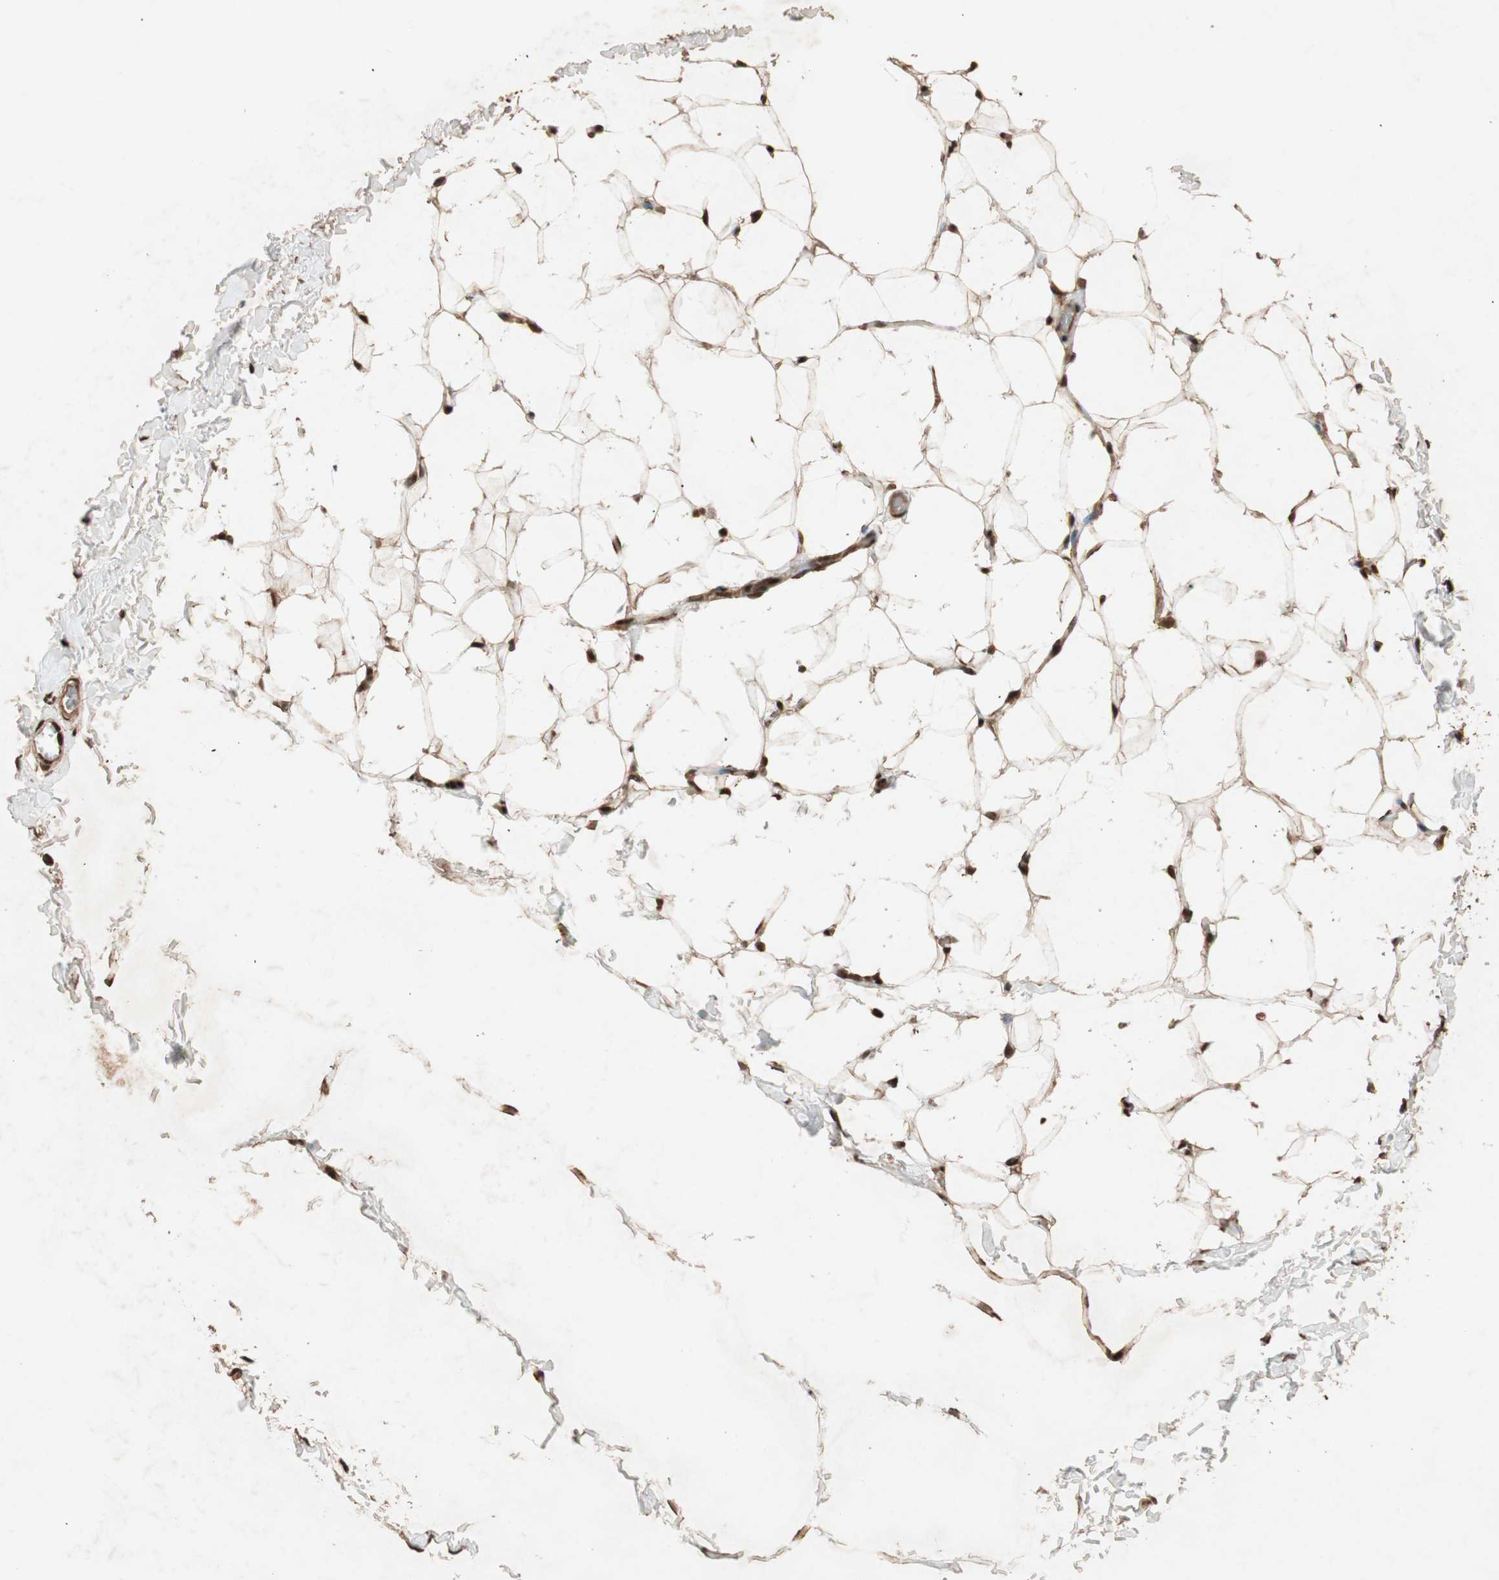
{"staining": {"intensity": "strong", "quantity": ">75%", "location": "nuclear"}, "tissue": "adipose tissue", "cell_type": "Adipocytes", "image_type": "normal", "snomed": [{"axis": "morphology", "description": "Normal tissue, NOS"}, {"axis": "topography", "description": "Soft tissue"}], "caption": "Immunohistochemical staining of normal adipose tissue displays >75% levels of strong nuclear protein positivity in approximately >75% of adipocytes. Using DAB (3,3'-diaminobenzidine) (brown) and hematoxylin (blue) stains, captured at high magnification using brightfield microscopy.", "gene": "ALKBH5", "patient": {"sex": "male", "age": 26}}